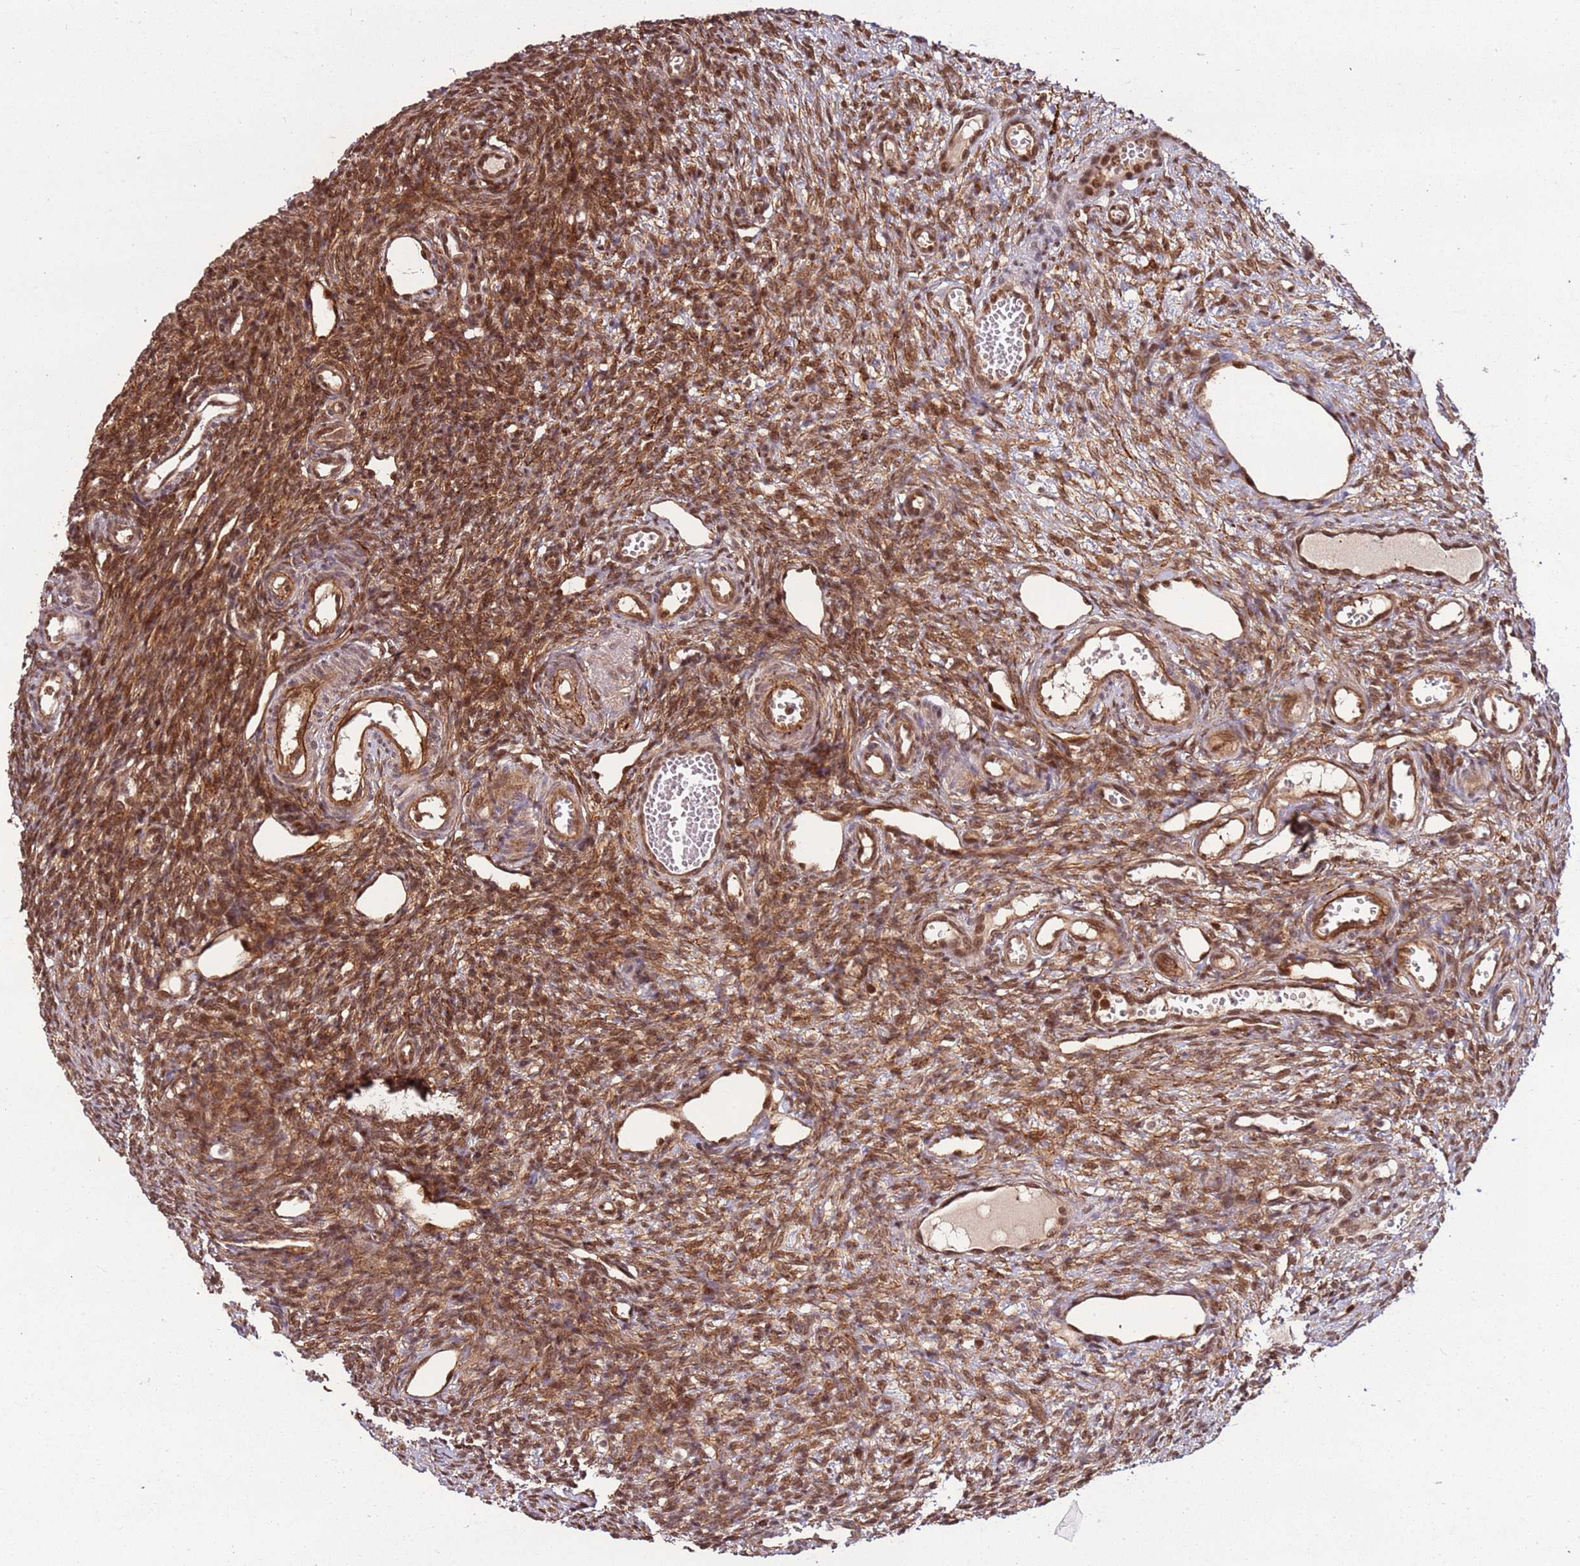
{"staining": {"intensity": "moderate", "quantity": ">75%", "location": "cytoplasmic/membranous,nuclear"}, "tissue": "ovary", "cell_type": "Ovarian stroma cells", "image_type": "normal", "snomed": [{"axis": "morphology", "description": "Normal tissue, NOS"}, {"axis": "morphology", "description": "Cyst, NOS"}, {"axis": "topography", "description": "Ovary"}], "caption": "Protein staining of benign ovary exhibits moderate cytoplasmic/membranous,nuclear staining in approximately >75% of ovarian stroma cells.", "gene": "PGLS", "patient": {"sex": "female", "age": 33}}